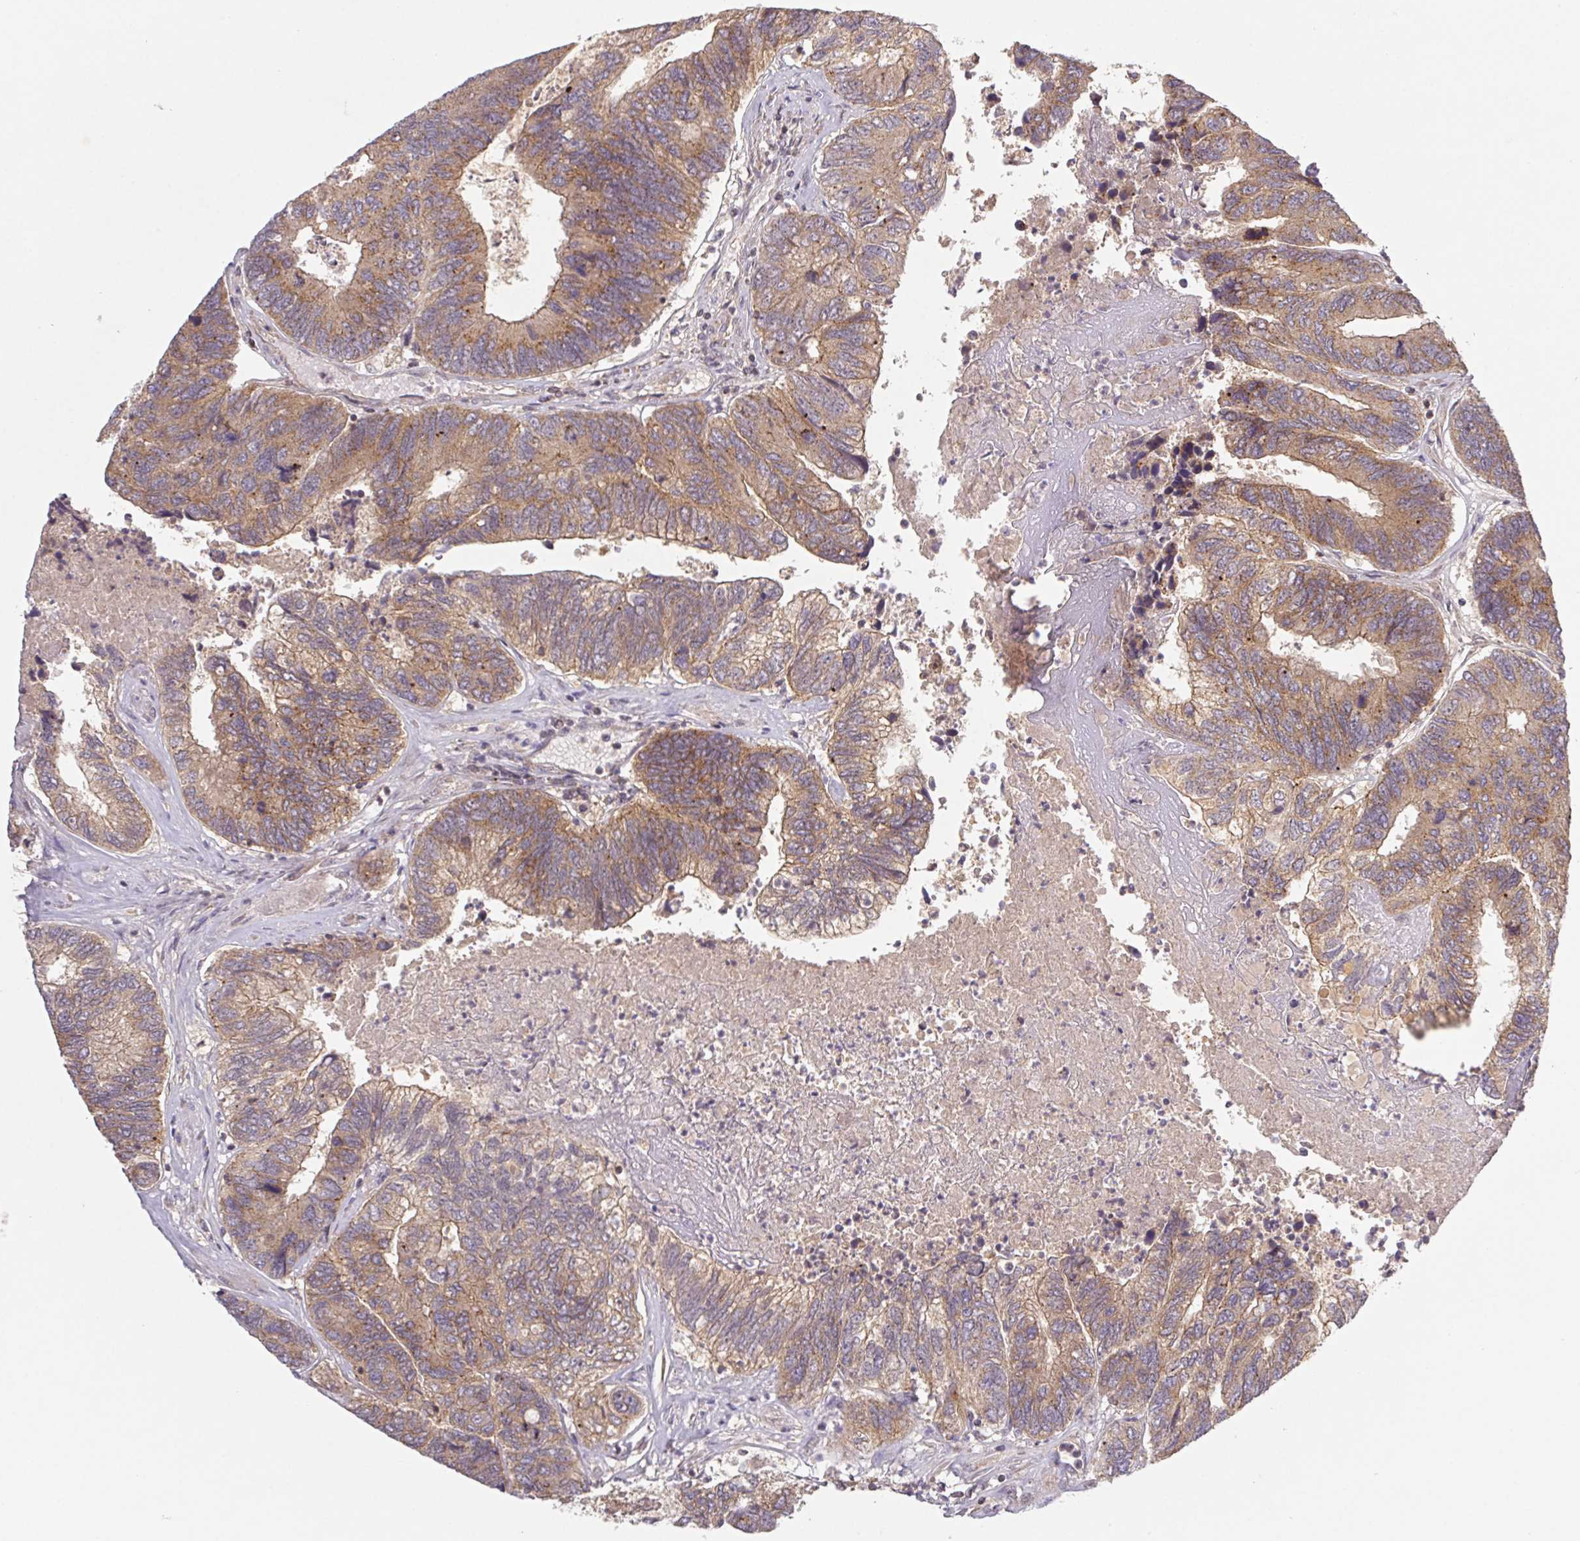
{"staining": {"intensity": "moderate", "quantity": ">75%", "location": "cytoplasmic/membranous"}, "tissue": "colorectal cancer", "cell_type": "Tumor cells", "image_type": "cancer", "snomed": [{"axis": "morphology", "description": "Adenocarcinoma, NOS"}, {"axis": "topography", "description": "Colon"}], "caption": "Protein staining exhibits moderate cytoplasmic/membranous positivity in about >75% of tumor cells in colorectal adenocarcinoma.", "gene": "MTHFD1", "patient": {"sex": "female", "age": 67}}